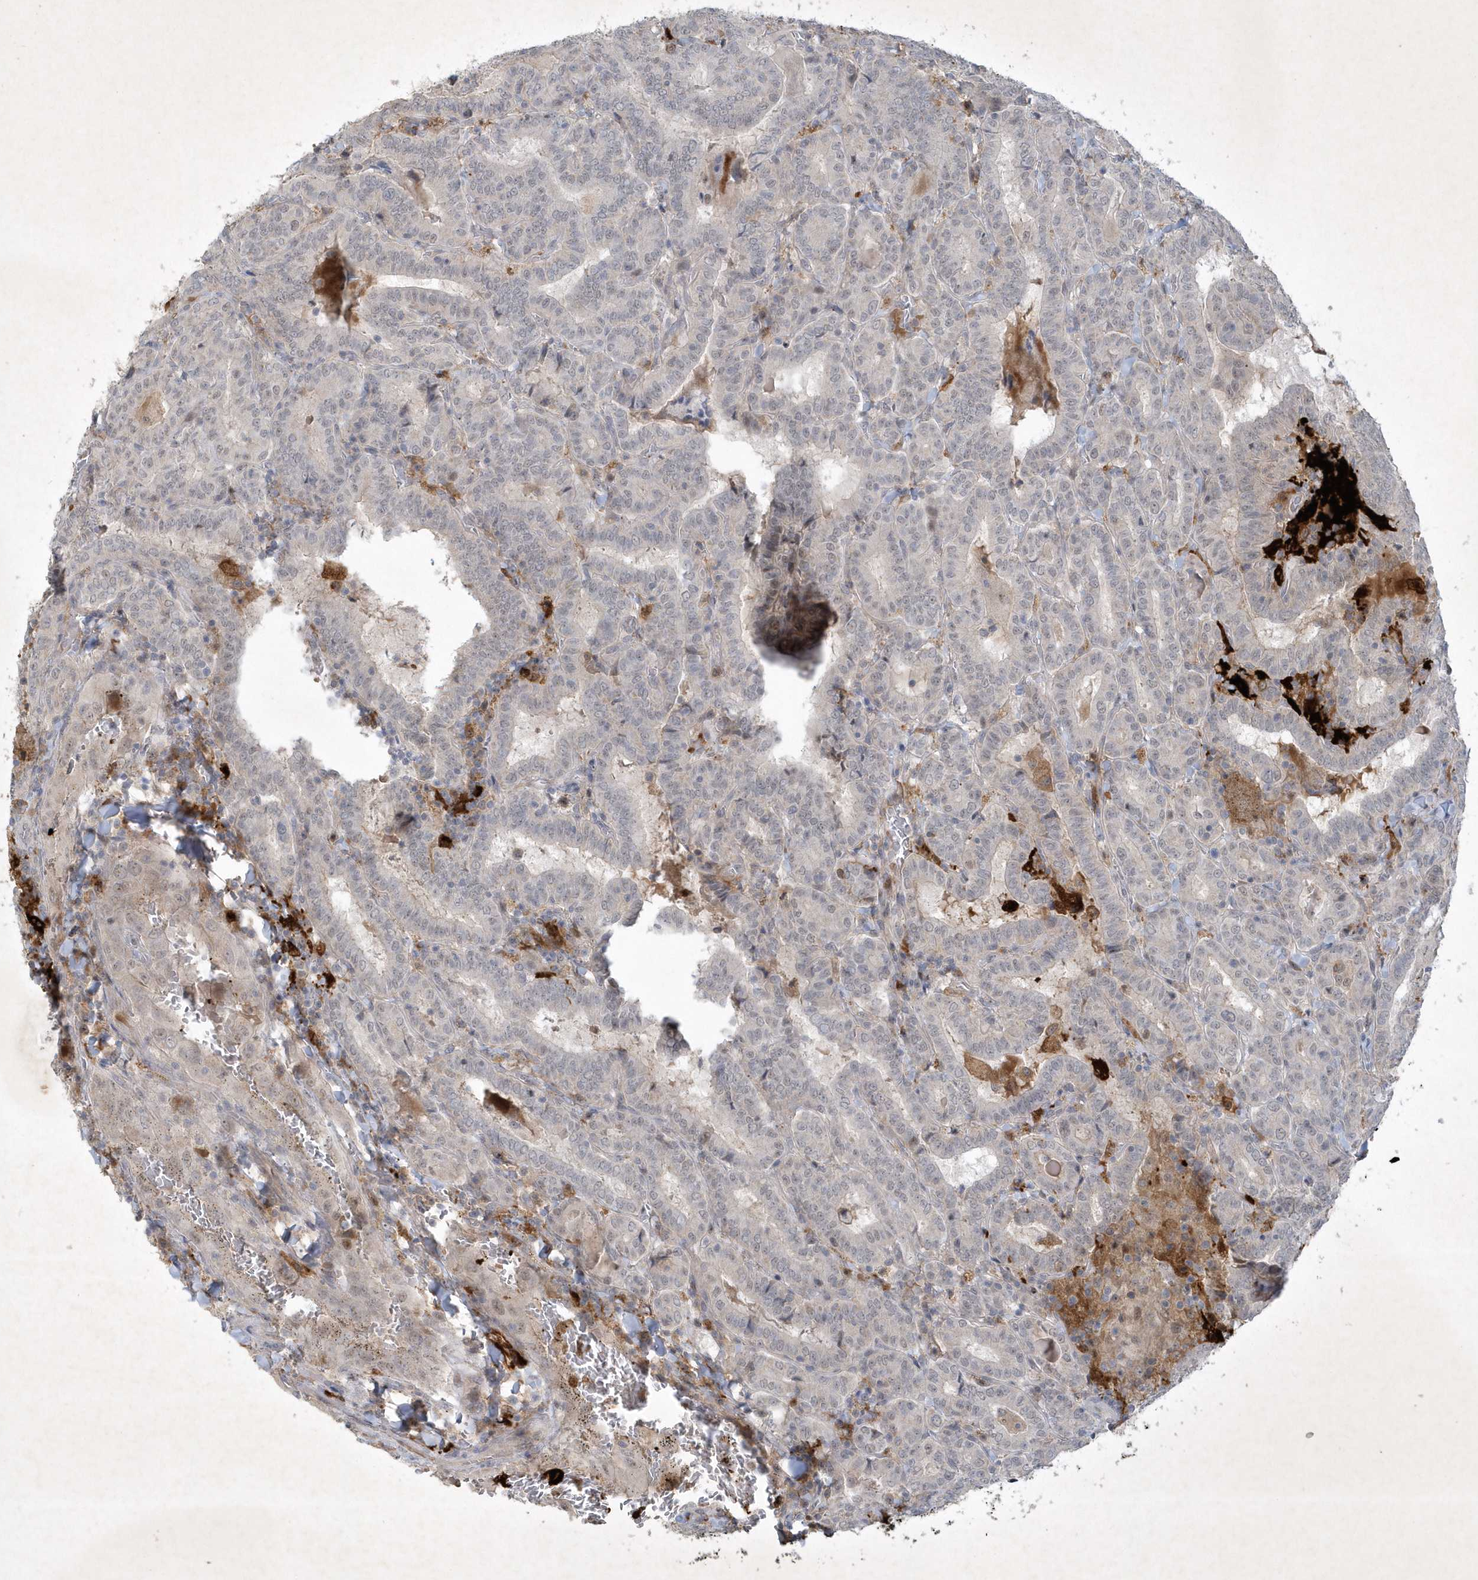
{"staining": {"intensity": "negative", "quantity": "none", "location": "none"}, "tissue": "thyroid cancer", "cell_type": "Tumor cells", "image_type": "cancer", "snomed": [{"axis": "morphology", "description": "Papillary adenocarcinoma, NOS"}, {"axis": "topography", "description": "Thyroid gland"}], "caption": "Immunohistochemistry of thyroid cancer displays no staining in tumor cells. (DAB IHC visualized using brightfield microscopy, high magnification).", "gene": "THG1L", "patient": {"sex": "female", "age": 72}}